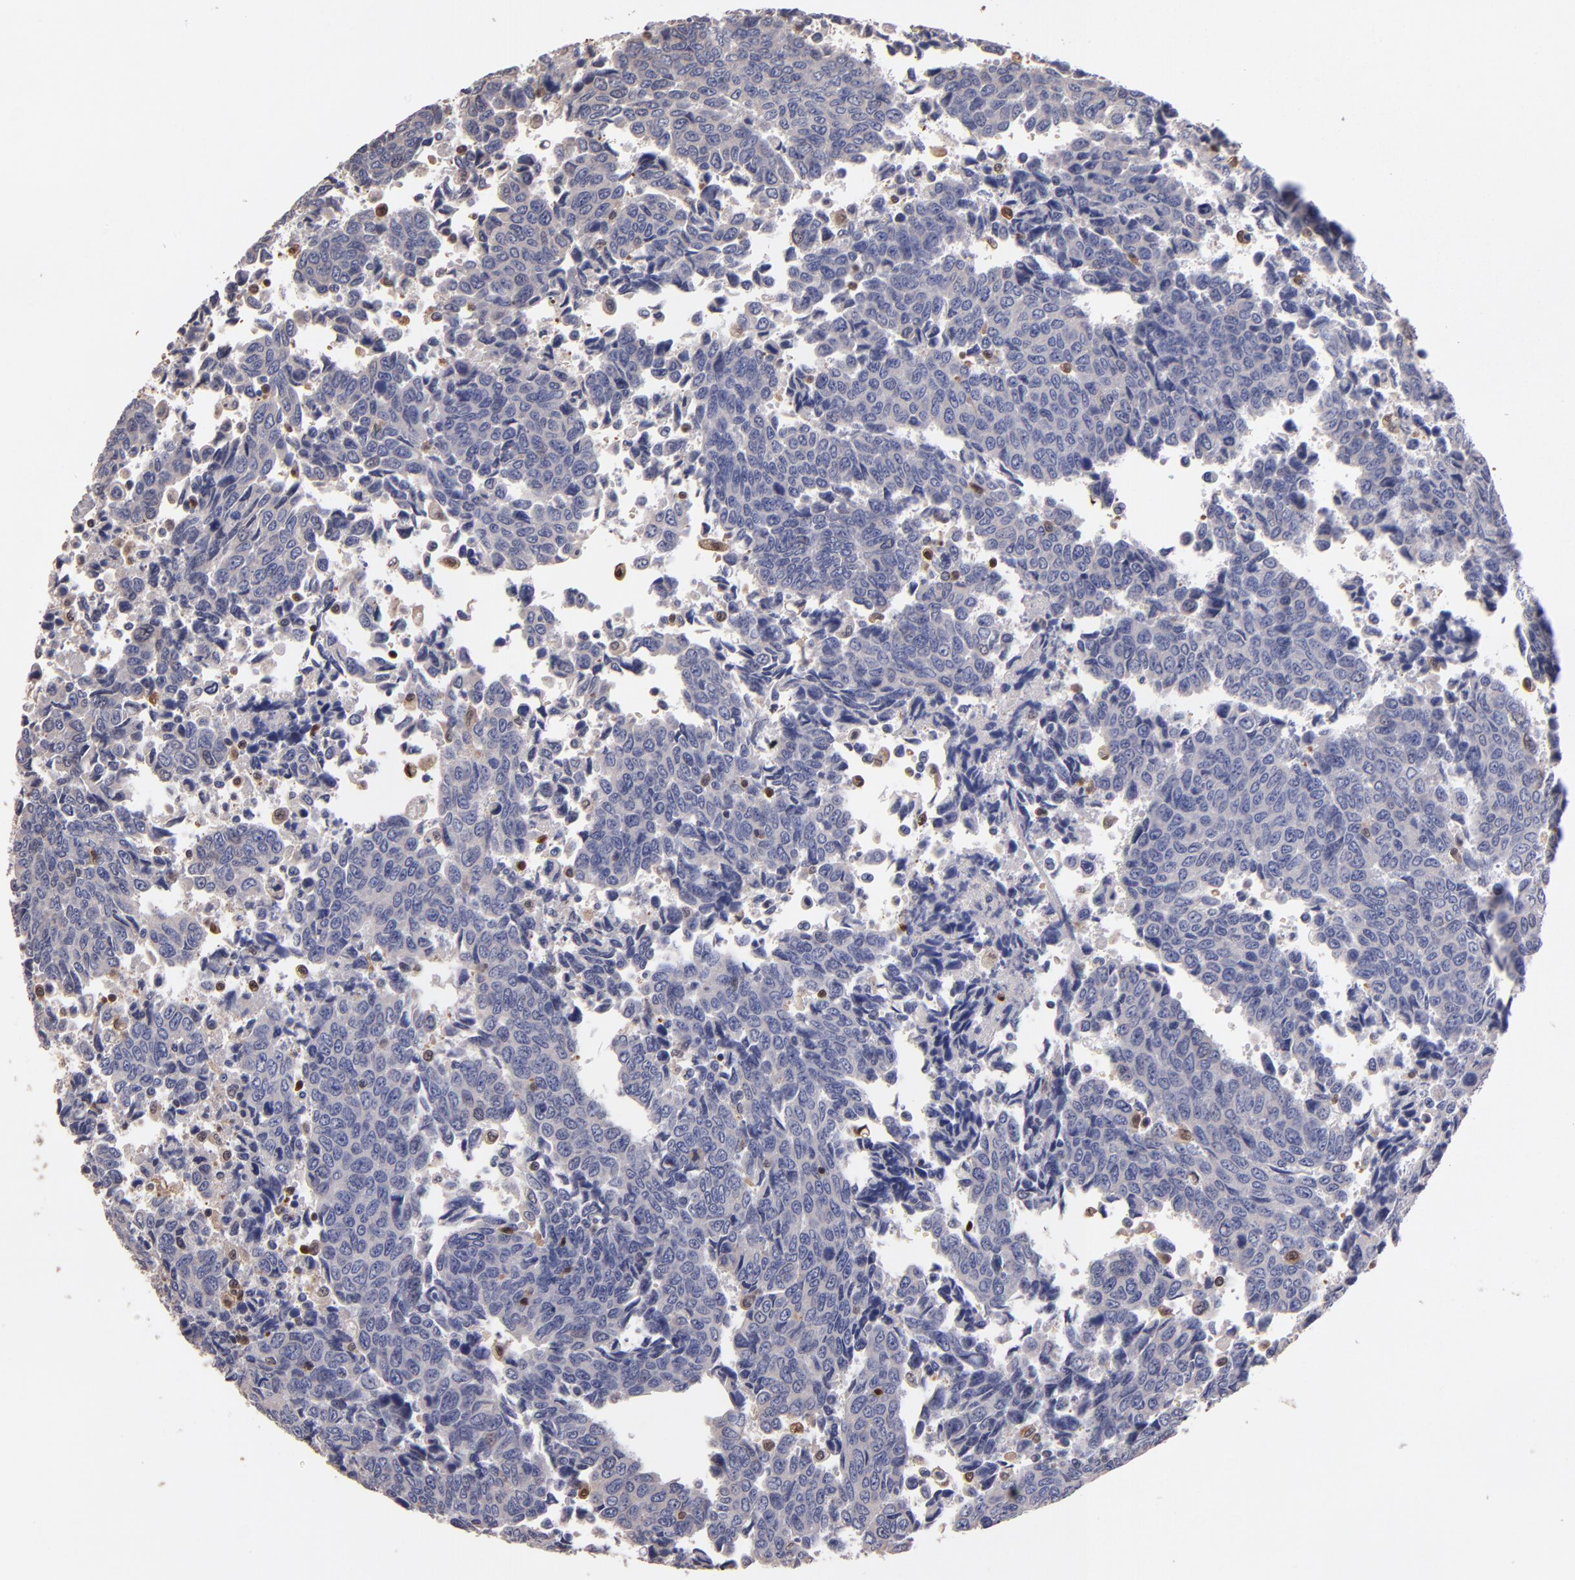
{"staining": {"intensity": "negative", "quantity": "none", "location": "none"}, "tissue": "urothelial cancer", "cell_type": "Tumor cells", "image_type": "cancer", "snomed": [{"axis": "morphology", "description": "Urothelial carcinoma, High grade"}, {"axis": "topography", "description": "Urinary bladder"}], "caption": "Tumor cells are negative for brown protein staining in urothelial cancer.", "gene": "S100A4", "patient": {"sex": "male", "age": 86}}